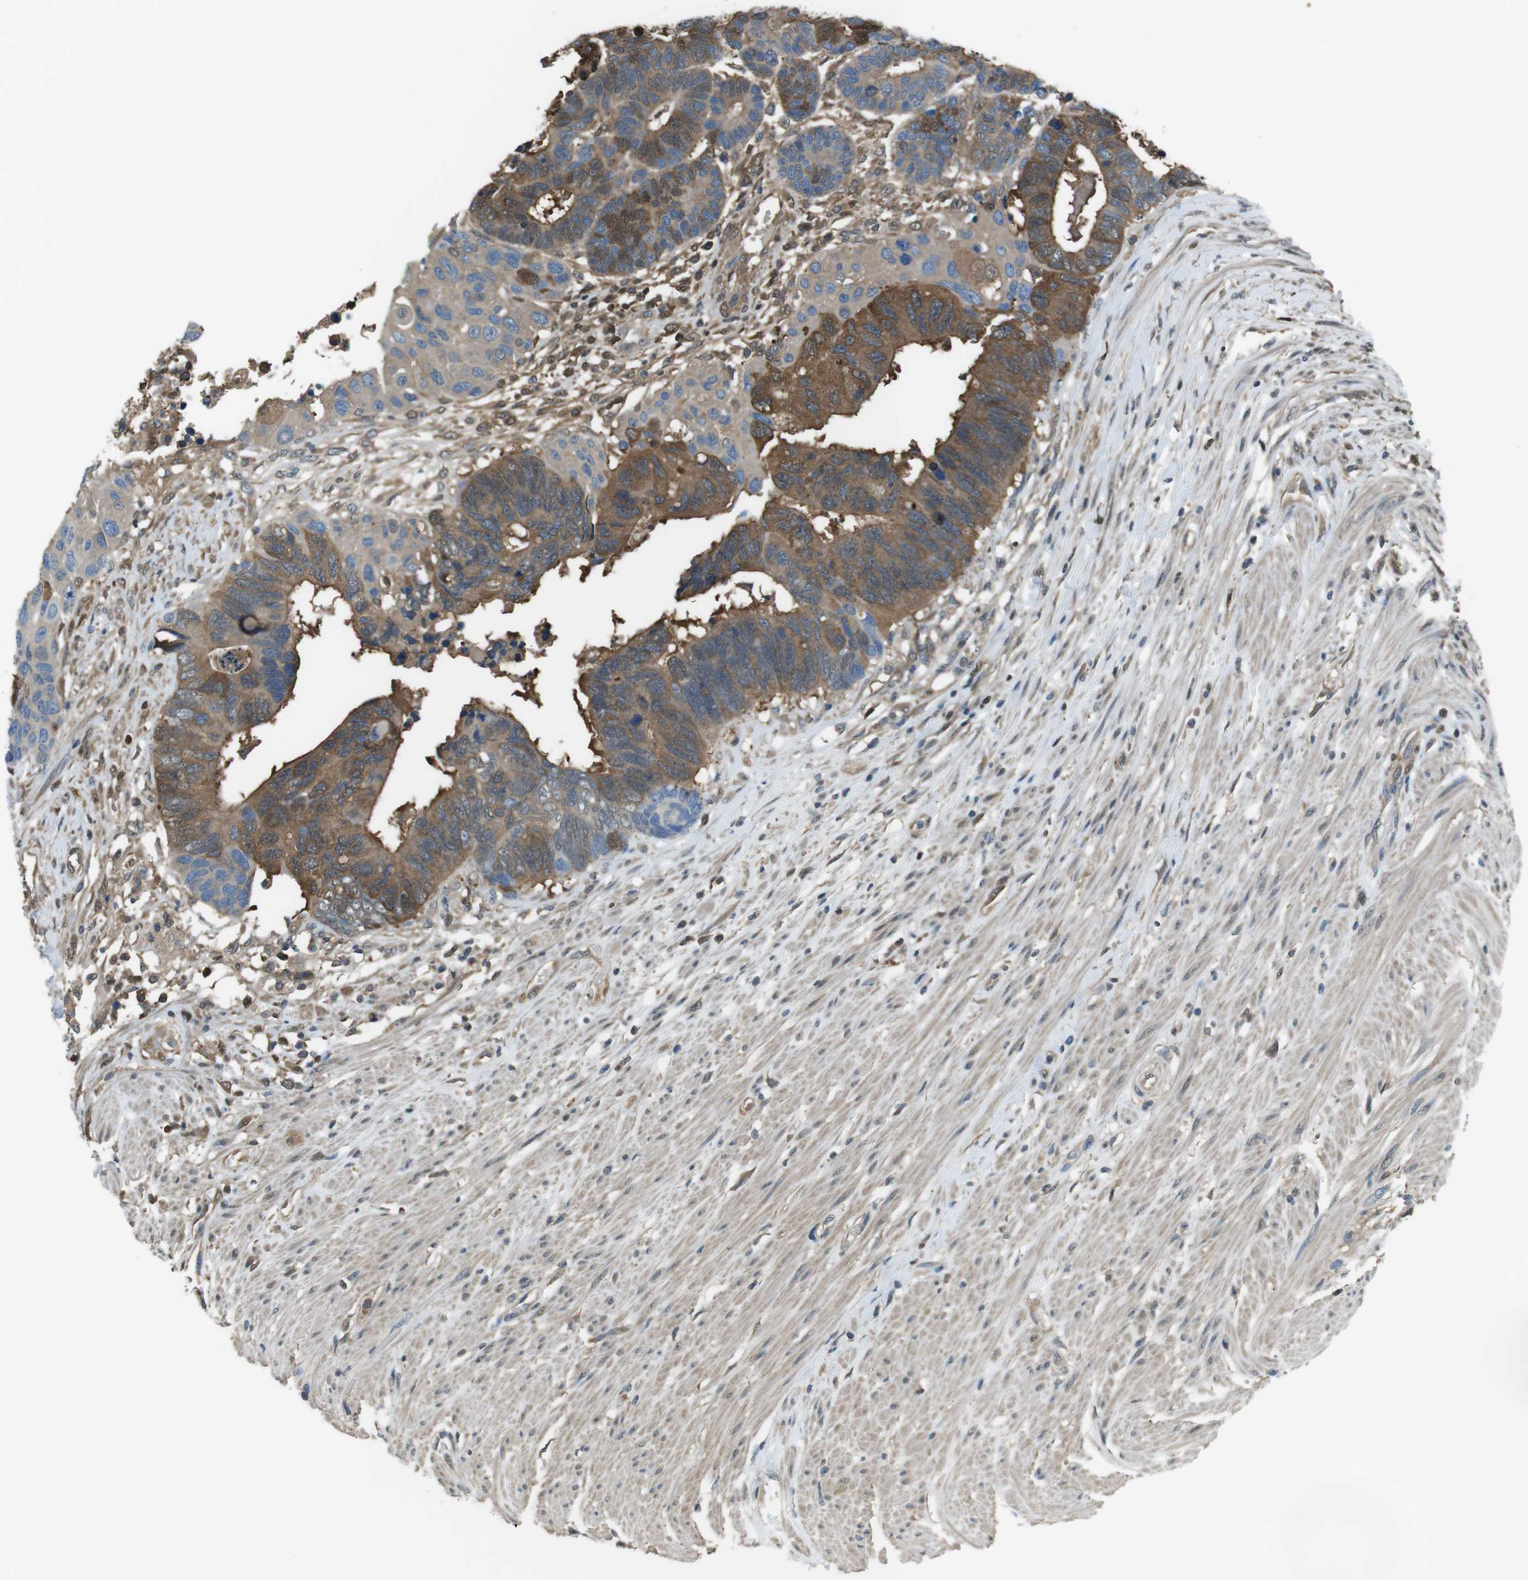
{"staining": {"intensity": "moderate", "quantity": "25%-75%", "location": "cytoplasmic/membranous,nuclear"}, "tissue": "colorectal cancer", "cell_type": "Tumor cells", "image_type": "cancer", "snomed": [{"axis": "morphology", "description": "Adenocarcinoma, NOS"}, {"axis": "topography", "description": "Rectum"}], "caption": "Immunohistochemistry (IHC) staining of colorectal cancer, which exhibits medium levels of moderate cytoplasmic/membranous and nuclear positivity in about 25%-75% of tumor cells indicating moderate cytoplasmic/membranous and nuclear protein expression. The staining was performed using DAB (3,3'-diaminobenzidine) (brown) for protein detection and nuclei were counterstained in hematoxylin (blue).", "gene": "TWSG1", "patient": {"sex": "male", "age": 51}}